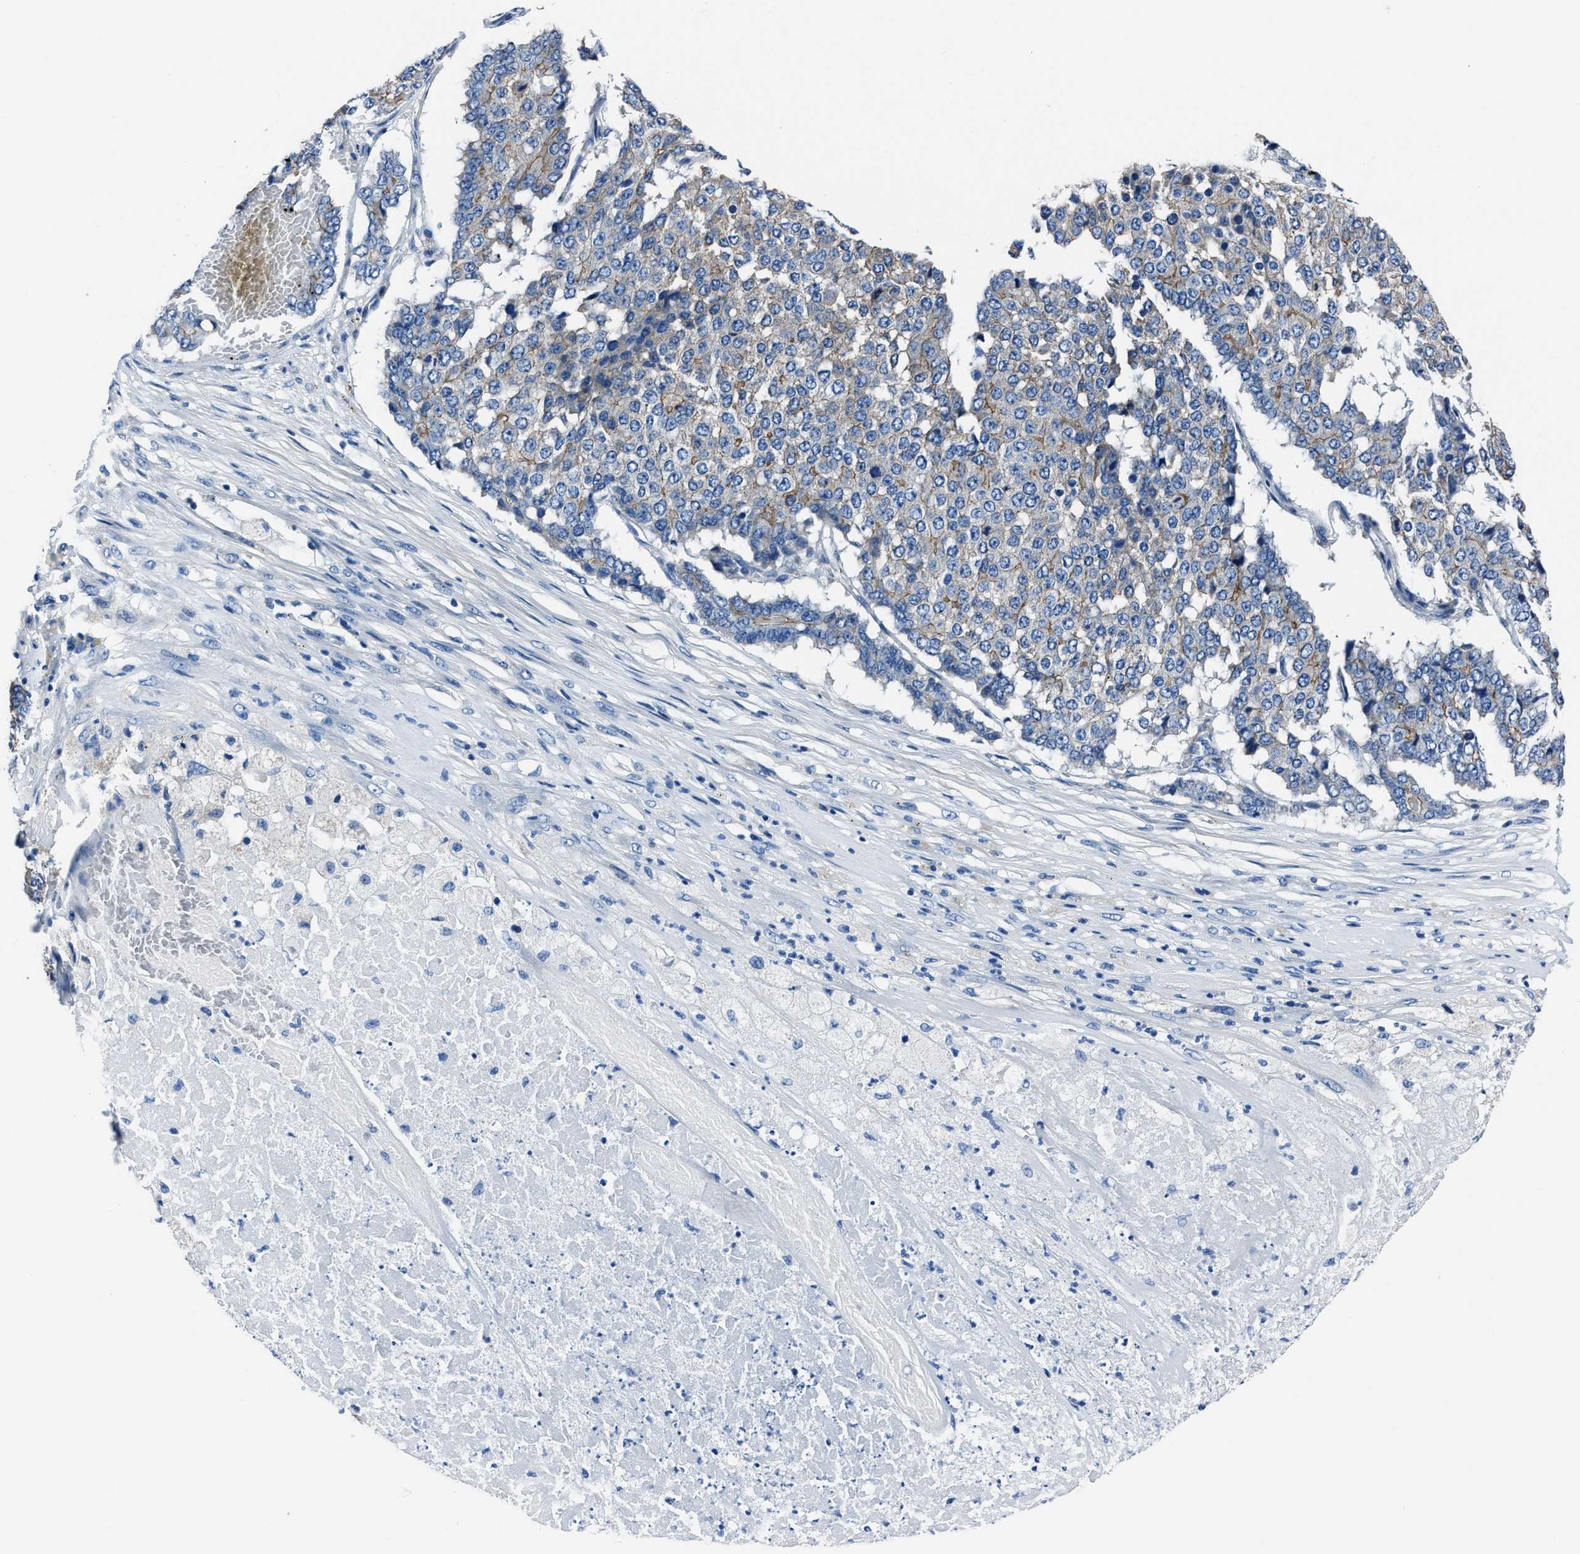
{"staining": {"intensity": "weak", "quantity": "<25%", "location": "cytoplasmic/membranous"}, "tissue": "pancreatic cancer", "cell_type": "Tumor cells", "image_type": "cancer", "snomed": [{"axis": "morphology", "description": "Adenocarcinoma, NOS"}, {"axis": "topography", "description": "Pancreas"}], "caption": "Photomicrograph shows no protein staining in tumor cells of adenocarcinoma (pancreatic) tissue.", "gene": "LMO7", "patient": {"sex": "male", "age": 50}}